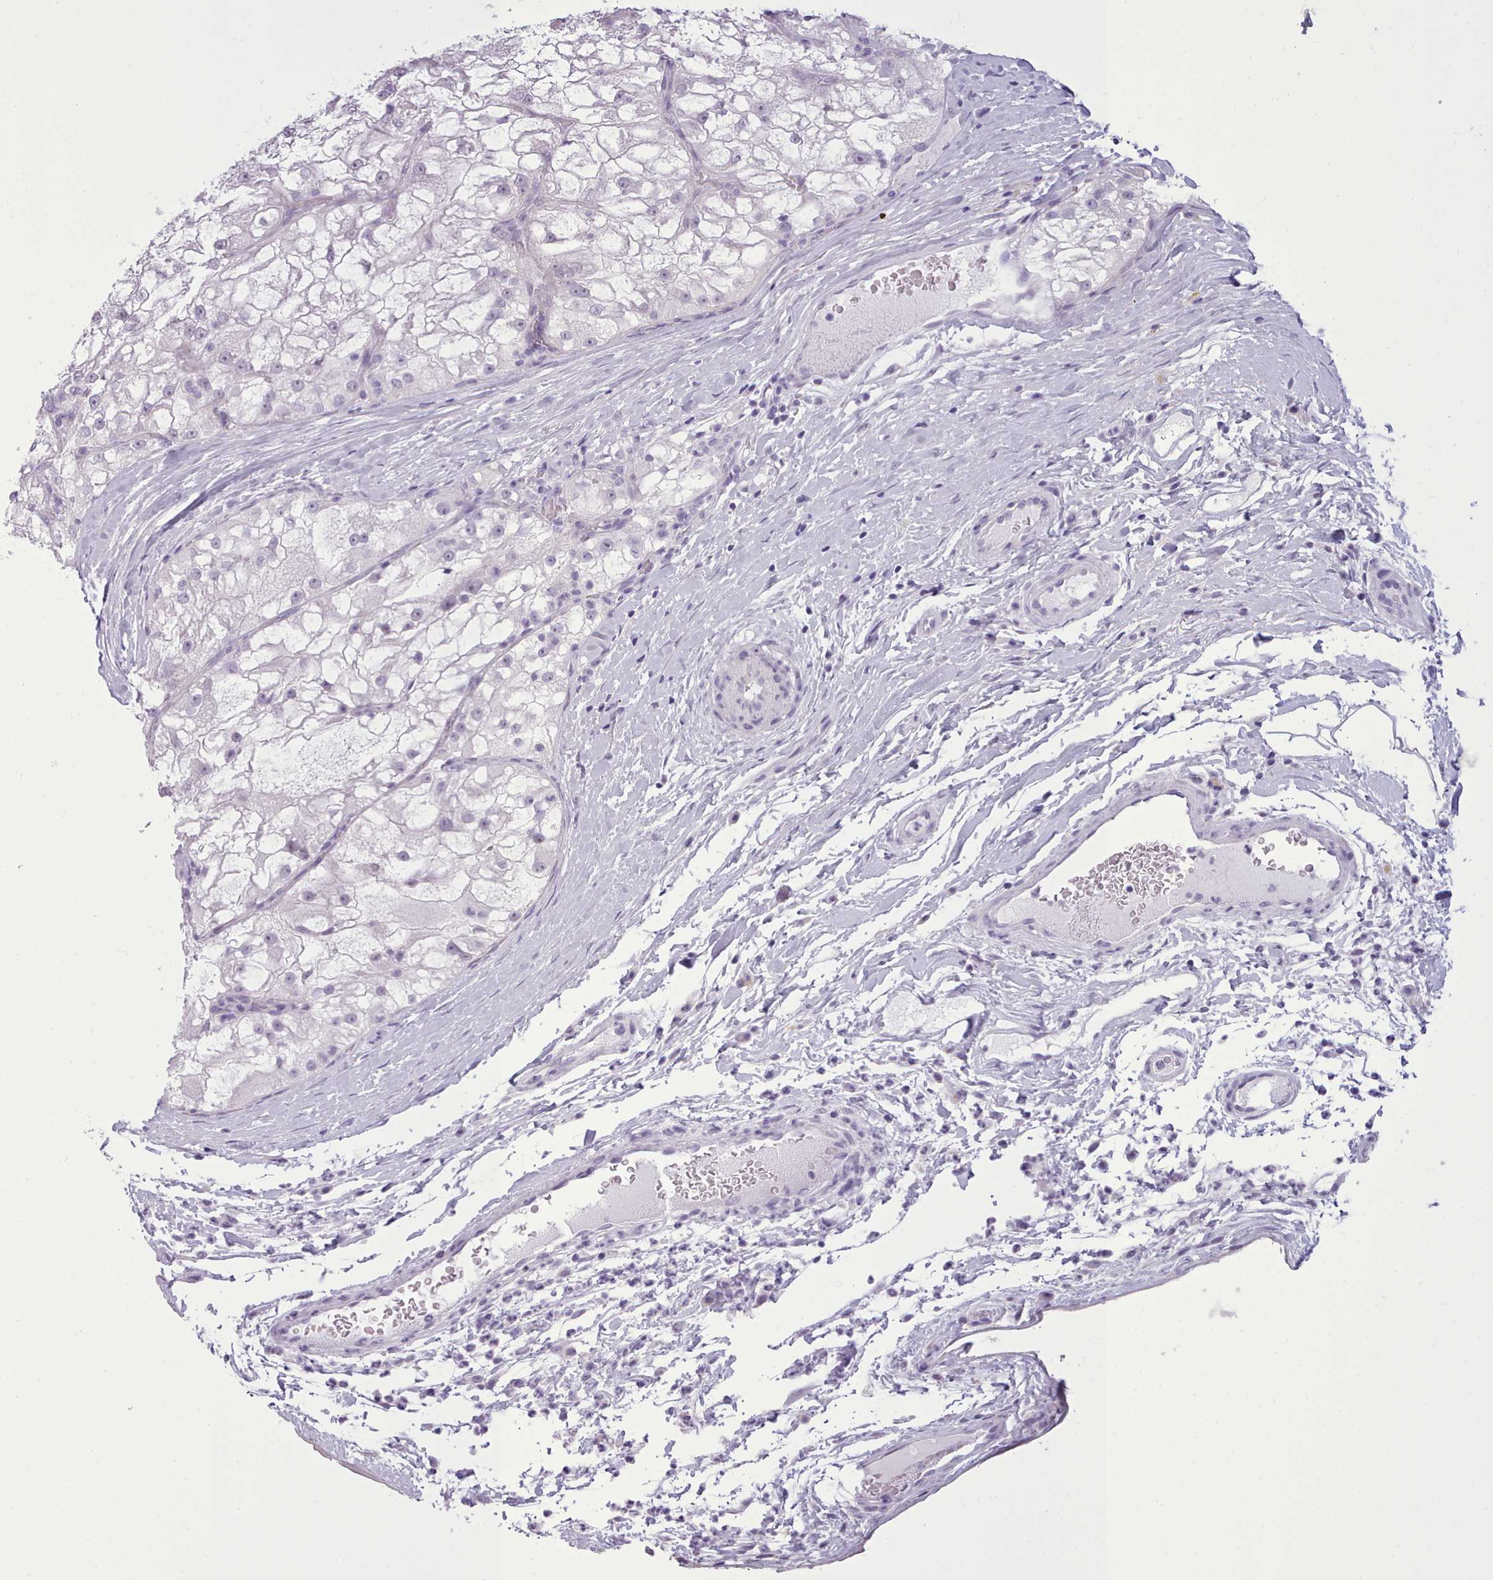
{"staining": {"intensity": "negative", "quantity": "none", "location": "none"}, "tissue": "renal cancer", "cell_type": "Tumor cells", "image_type": "cancer", "snomed": [{"axis": "morphology", "description": "Adenocarcinoma, NOS"}, {"axis": "topography", "description": "Kidney"}], "caption": "Renal cancer stained for a protein using IHC displays no expression tumor cells.", "gene": "FBXO48", "patient": {"sex": "female", "age": 72}}